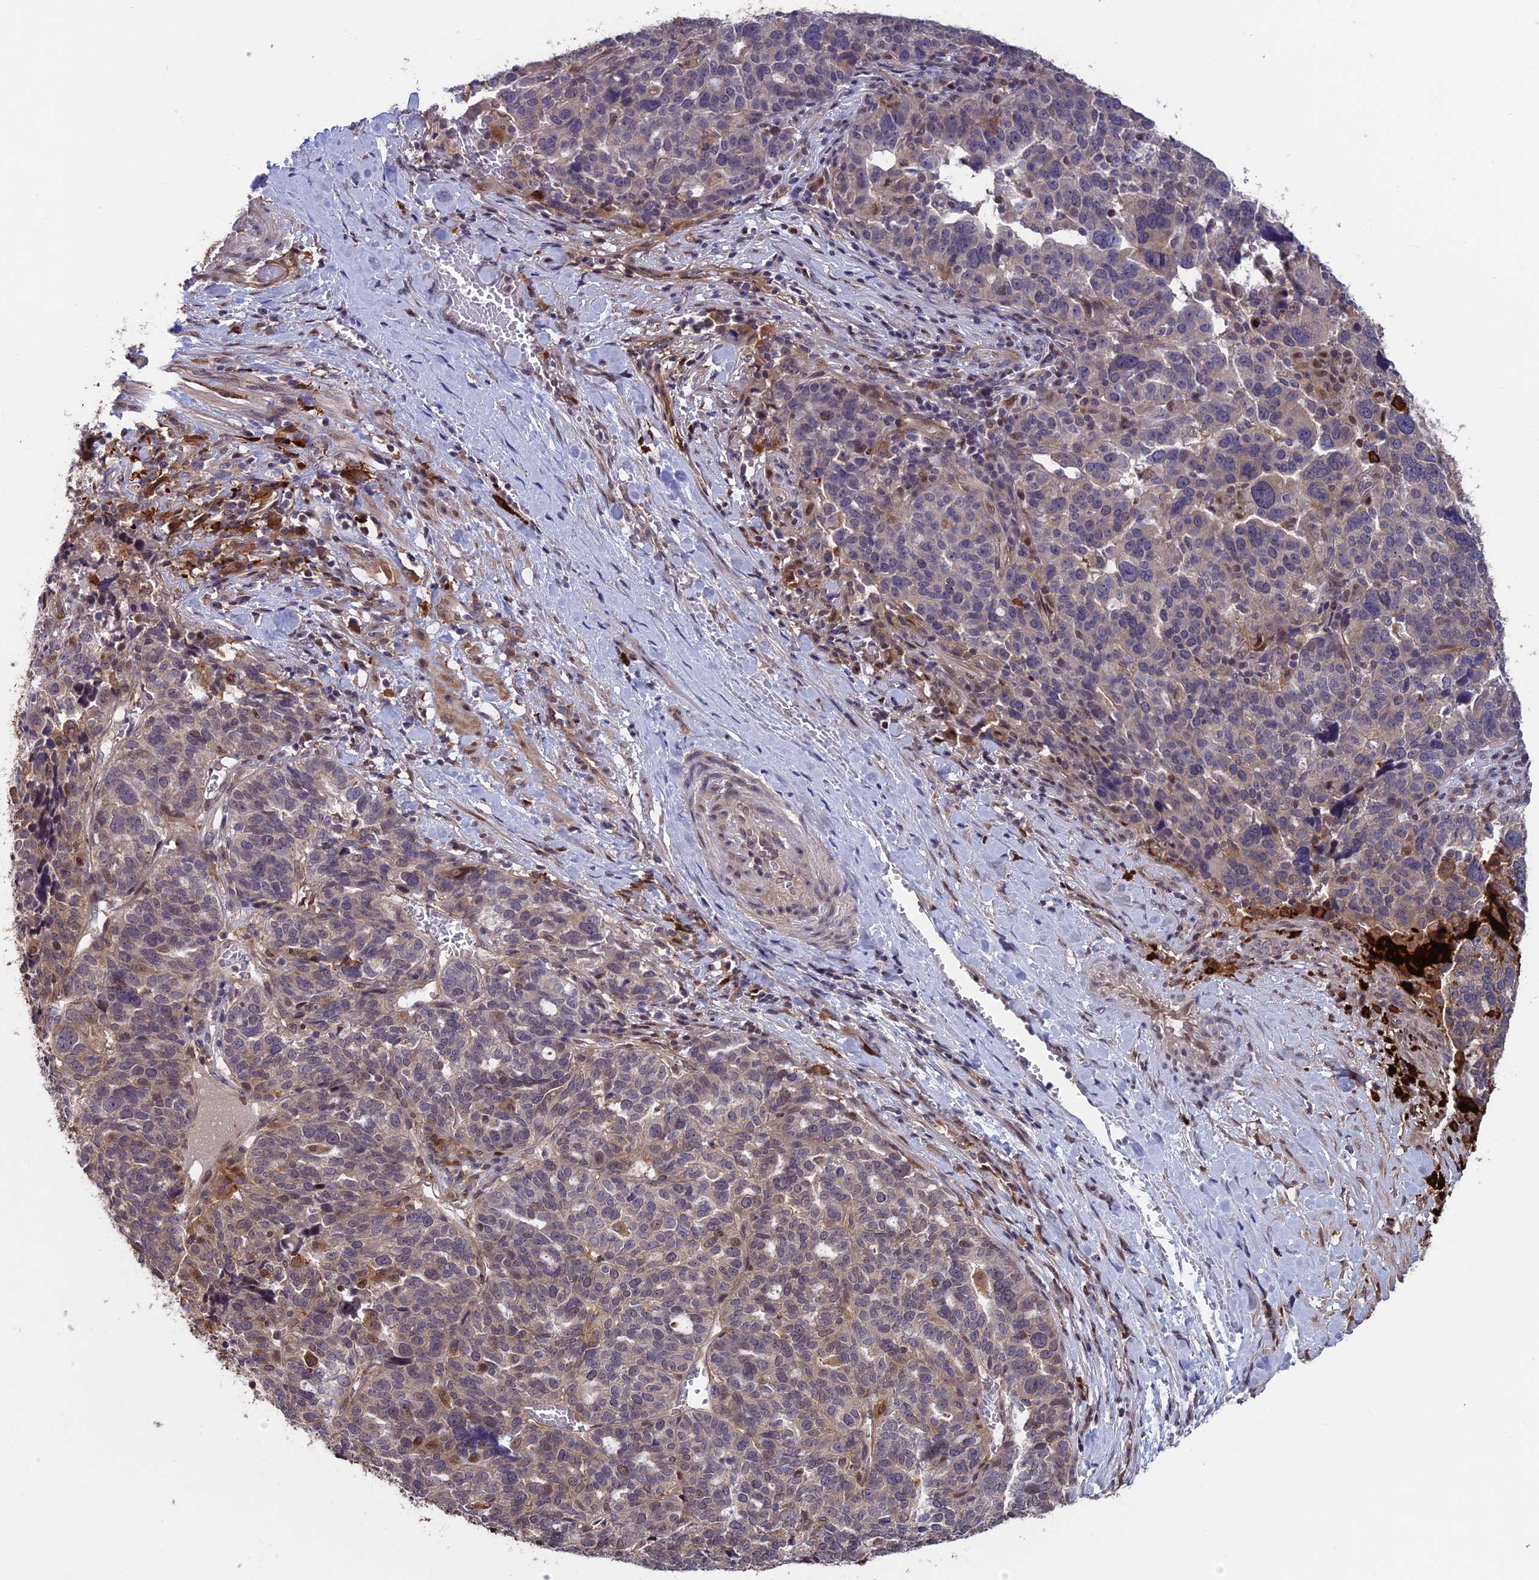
{"staining": {"intensity": "weak", "quantity": "<25%", "location": "cytoplasmic/membranous"}, "tissue": "ovarian cancer", "cell_type": "Tumor cells", "image_type": "cancer", "snomed": [{"axis": "morphology", "description": "Cystadenocarcinoma, serous, NOS"}, {"axis": "topography", "description": "Ovary"}], "caption": "Immunohistochemistry of human ovarian cancer demonstrates no positivity in tumor cells. Brightfield microscopy of immunohistochemistry (IHC) stained with DAB (3,3'-diaminobenzidine) (brown) and hematoxylin (blue), captured at high magnification.", "gene": "MAST2", "patient": {"sex": "female", "age": 59}}